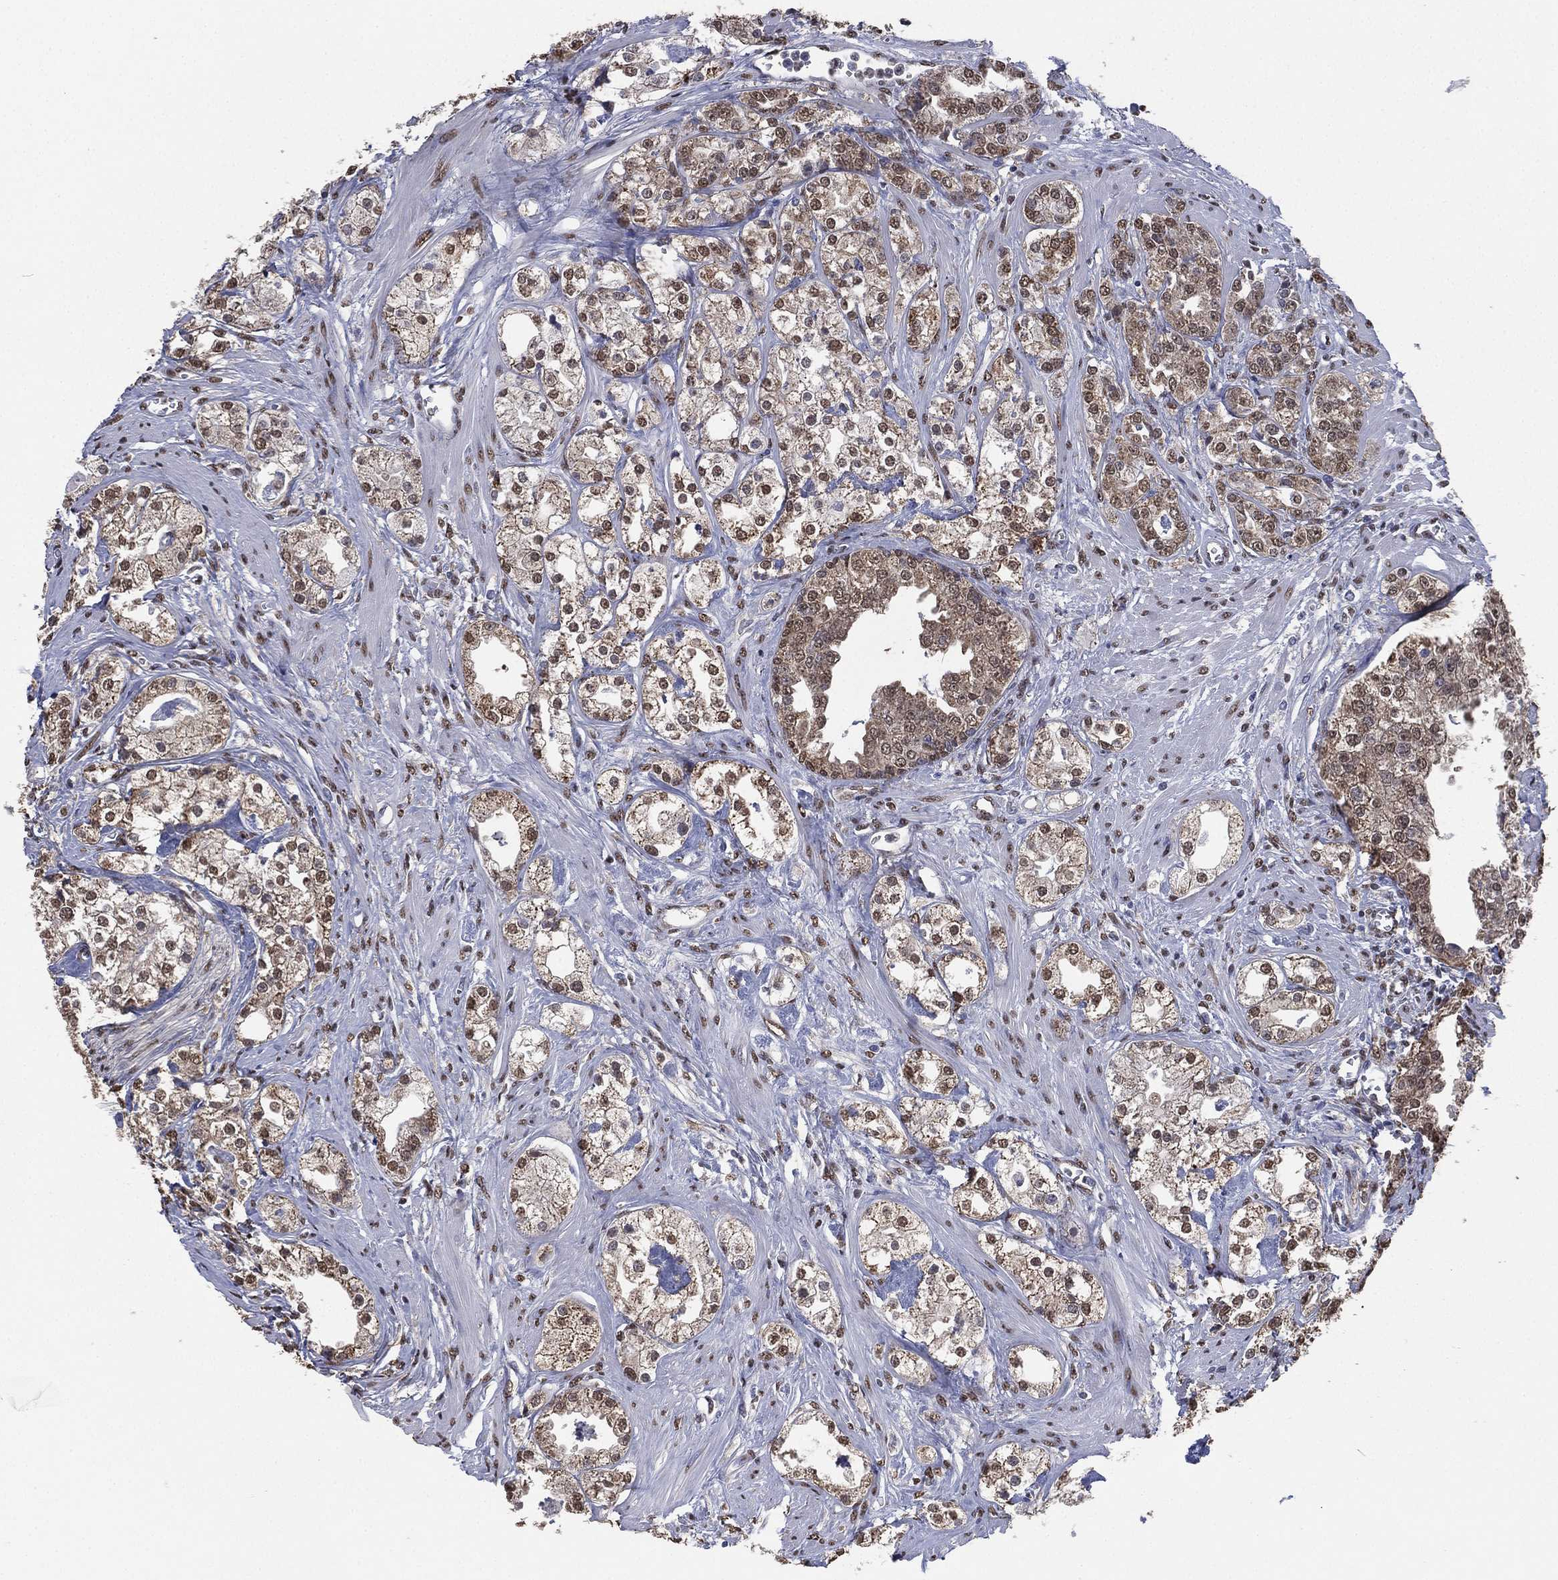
{"staining": {"intensity": "moderate", "quantity": "25%-75%", "location": "nuclear"}, "tissue": "prostate cancer", "cell_type": "Tumor cells", "image_type": "cancer", "snomed": [{"axis": "morphology", "description": "Adenocarcinoma, NOS"}, {"axis": "topography", "description": "Prostate and seminal vesicle, NOS"}, {"axis": "topography", "description": "Prostate"}], "caption": "Protein expression by IHC reveals moderate nuclear positivity in about 25%-75% of tumor cells in prostate cancer. (DAB = brown stain, brightfield microscopy at high magnification).", "gene": "ALDH7A1", "patient": {"sex": "male", "age": 62}}